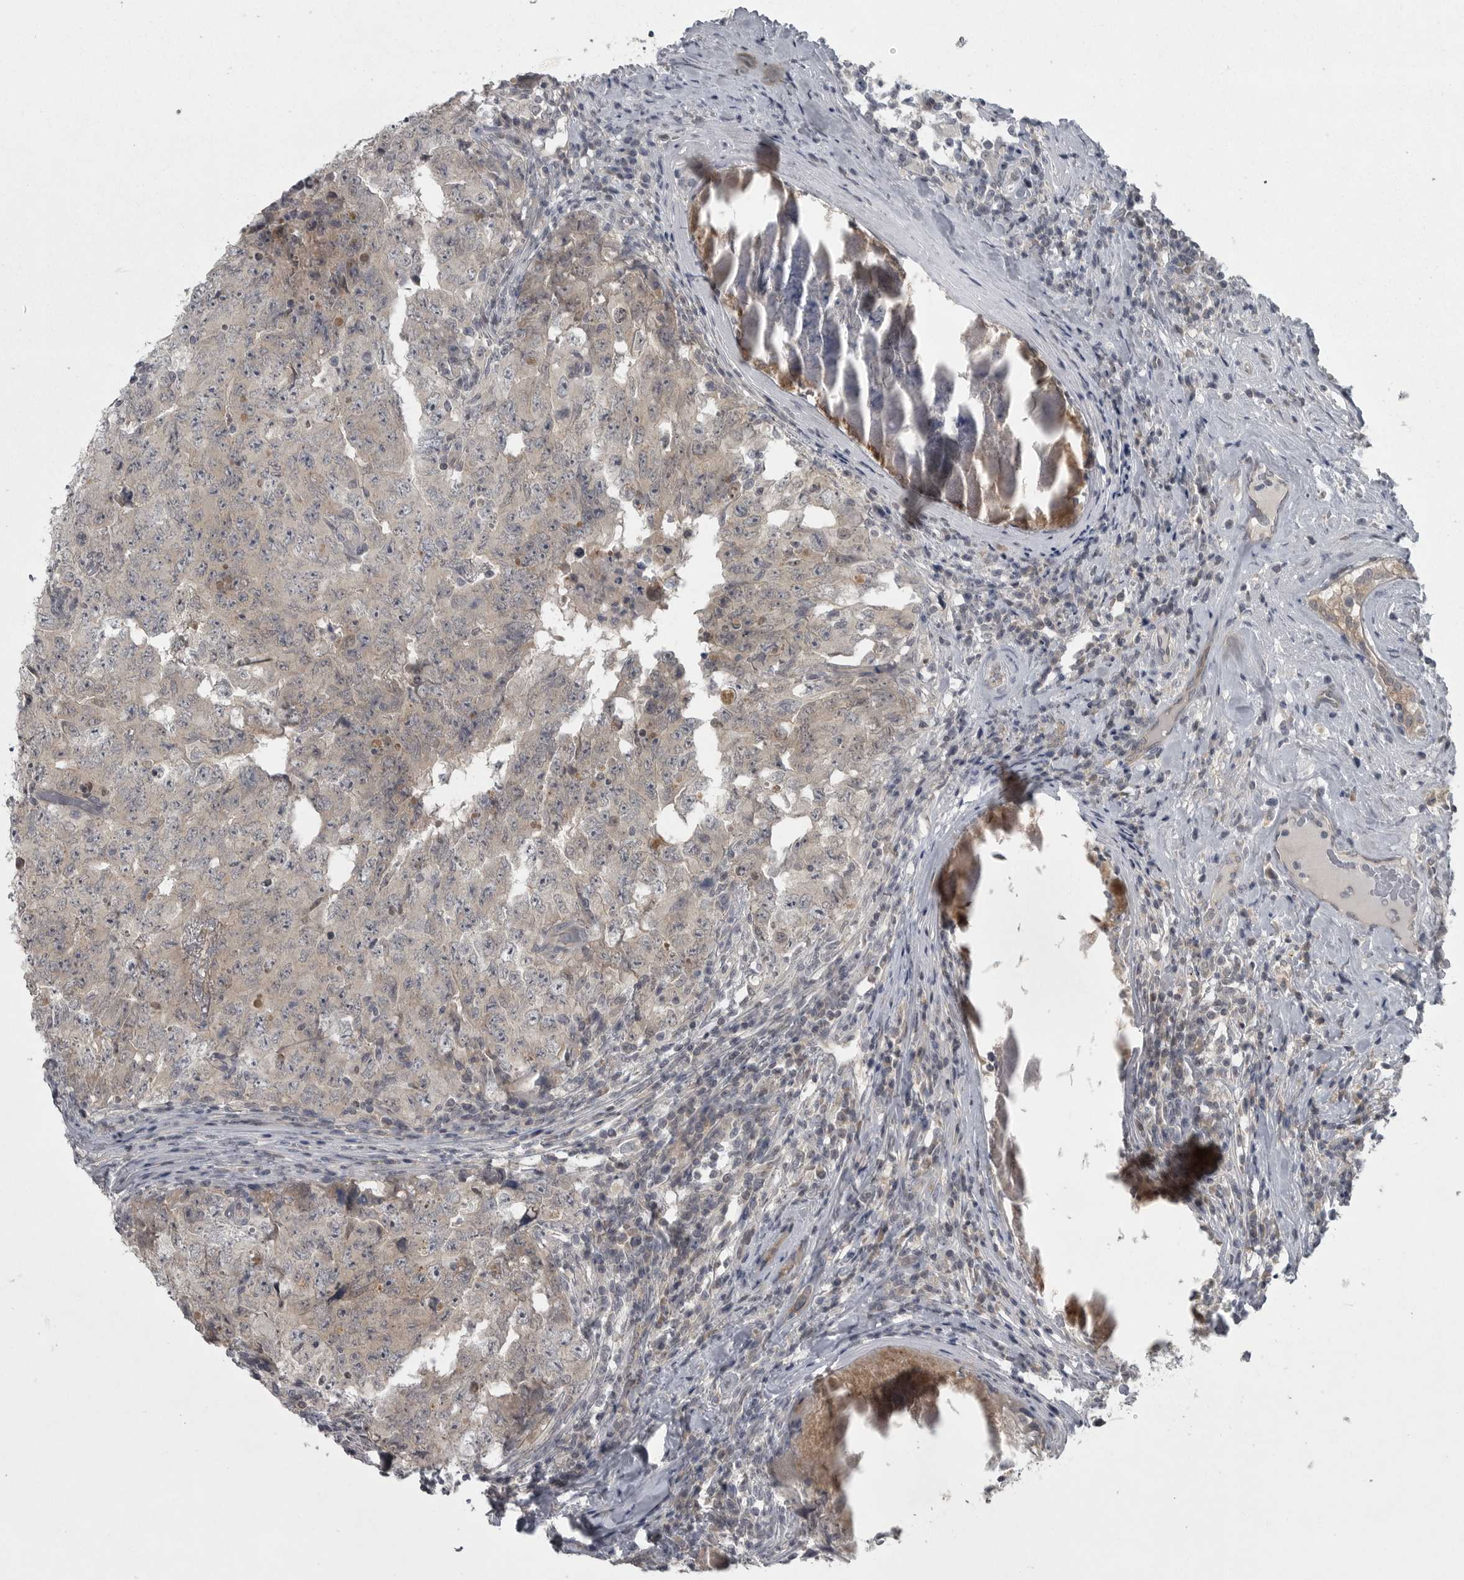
{"staining": {"intensity": "negative", "quantity": "none", "location": "none"}, "tissue": "testis cancer", "cell_type": "Tumor cells", "image_type": "cancer", "snomed": [{"axis": "morphology", "description": "Carcinoma, Embryonal, NOS"}, {"axis": "topography", "description": "Testis"}], "caption": "Testis cancer (embryonal carcinoma) stained for a protein using IHC demonstrates no staining tumor cells.", "gene": "PHF13", "patient": {"sex": "male", "age": 26}}